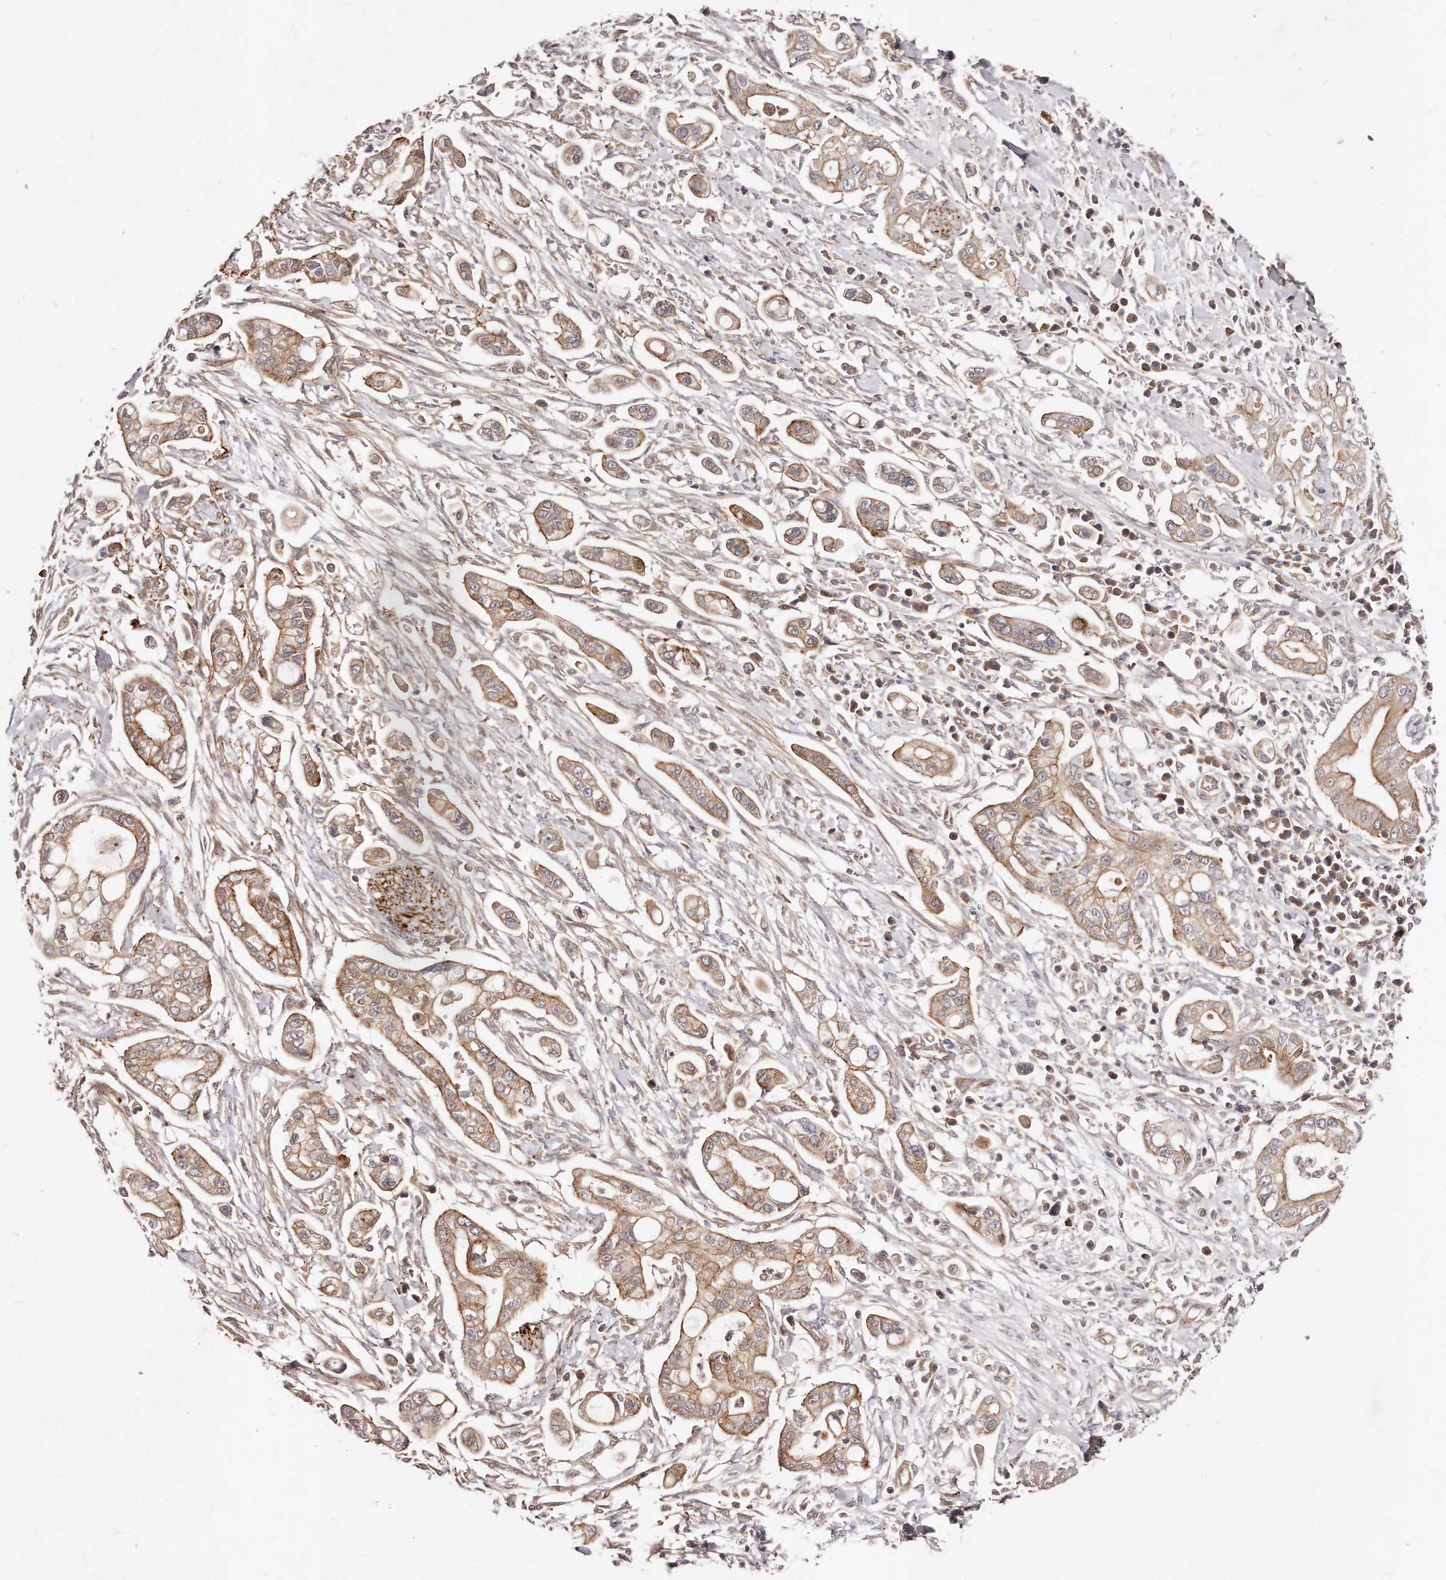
{"staining": {"intensity": "moderate", "quantity": ">75%", "location": "cytoplasmic/membranous"}, "tissue": "pancreatic cancer", "cell_type": "Tumor cells", "image_type": "cancer", "snomed": [{"axis": "morphology", "description": "Adenocarcinoma, NOS"}, {"axis": "topography", "description": "Pancreas"}], "caption": "IHC image of pancreatic cancer (adenocarcinoma) stained for a protein (brown), which demonstrates medium levels of moderate cytoplasmic/membranous staining in about >75% of tumor cells.", "gene": "GBP4", "patient": {"sex": "male", "age": 68}}